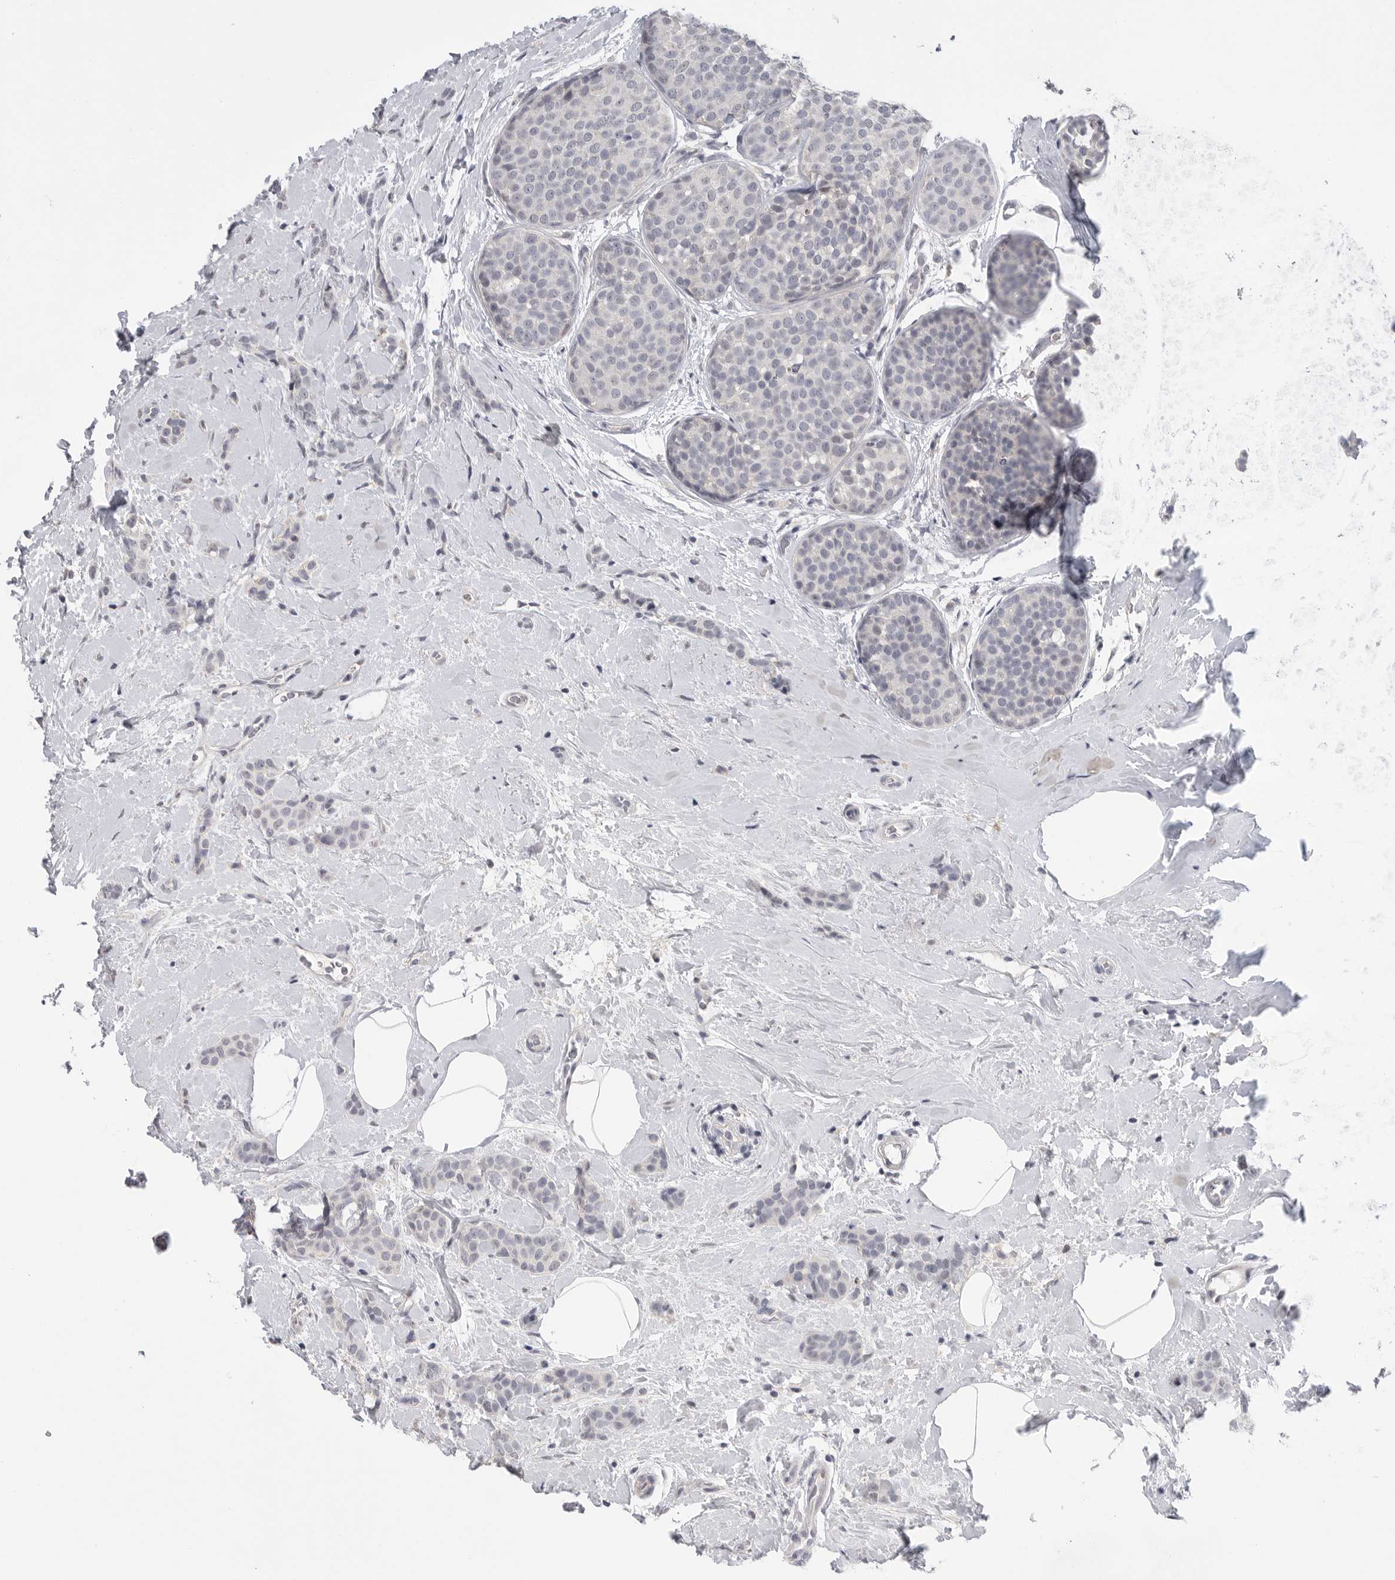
{"staining": {"intensity": "negative", "quantity": "none", "location": "none"}, "tissue": "breast cancer", "cell_type": "Tumor cells", "image_type": "cancer", "snomed": [{"axis": "morphology", "description": "Lobular carcinoma, in situ"}, {"axis": "morphology", "description": "Lobular carcinoma"}, {"axis": "topography", "description": "Breast"}], "caption": "Immunohistochemistry of breast cancer (lobular carcinoma in situ) exhibits no positivity in tumor cells.", "gene": "FBXO43", "patient": {"sex": "female", "age": 41}}